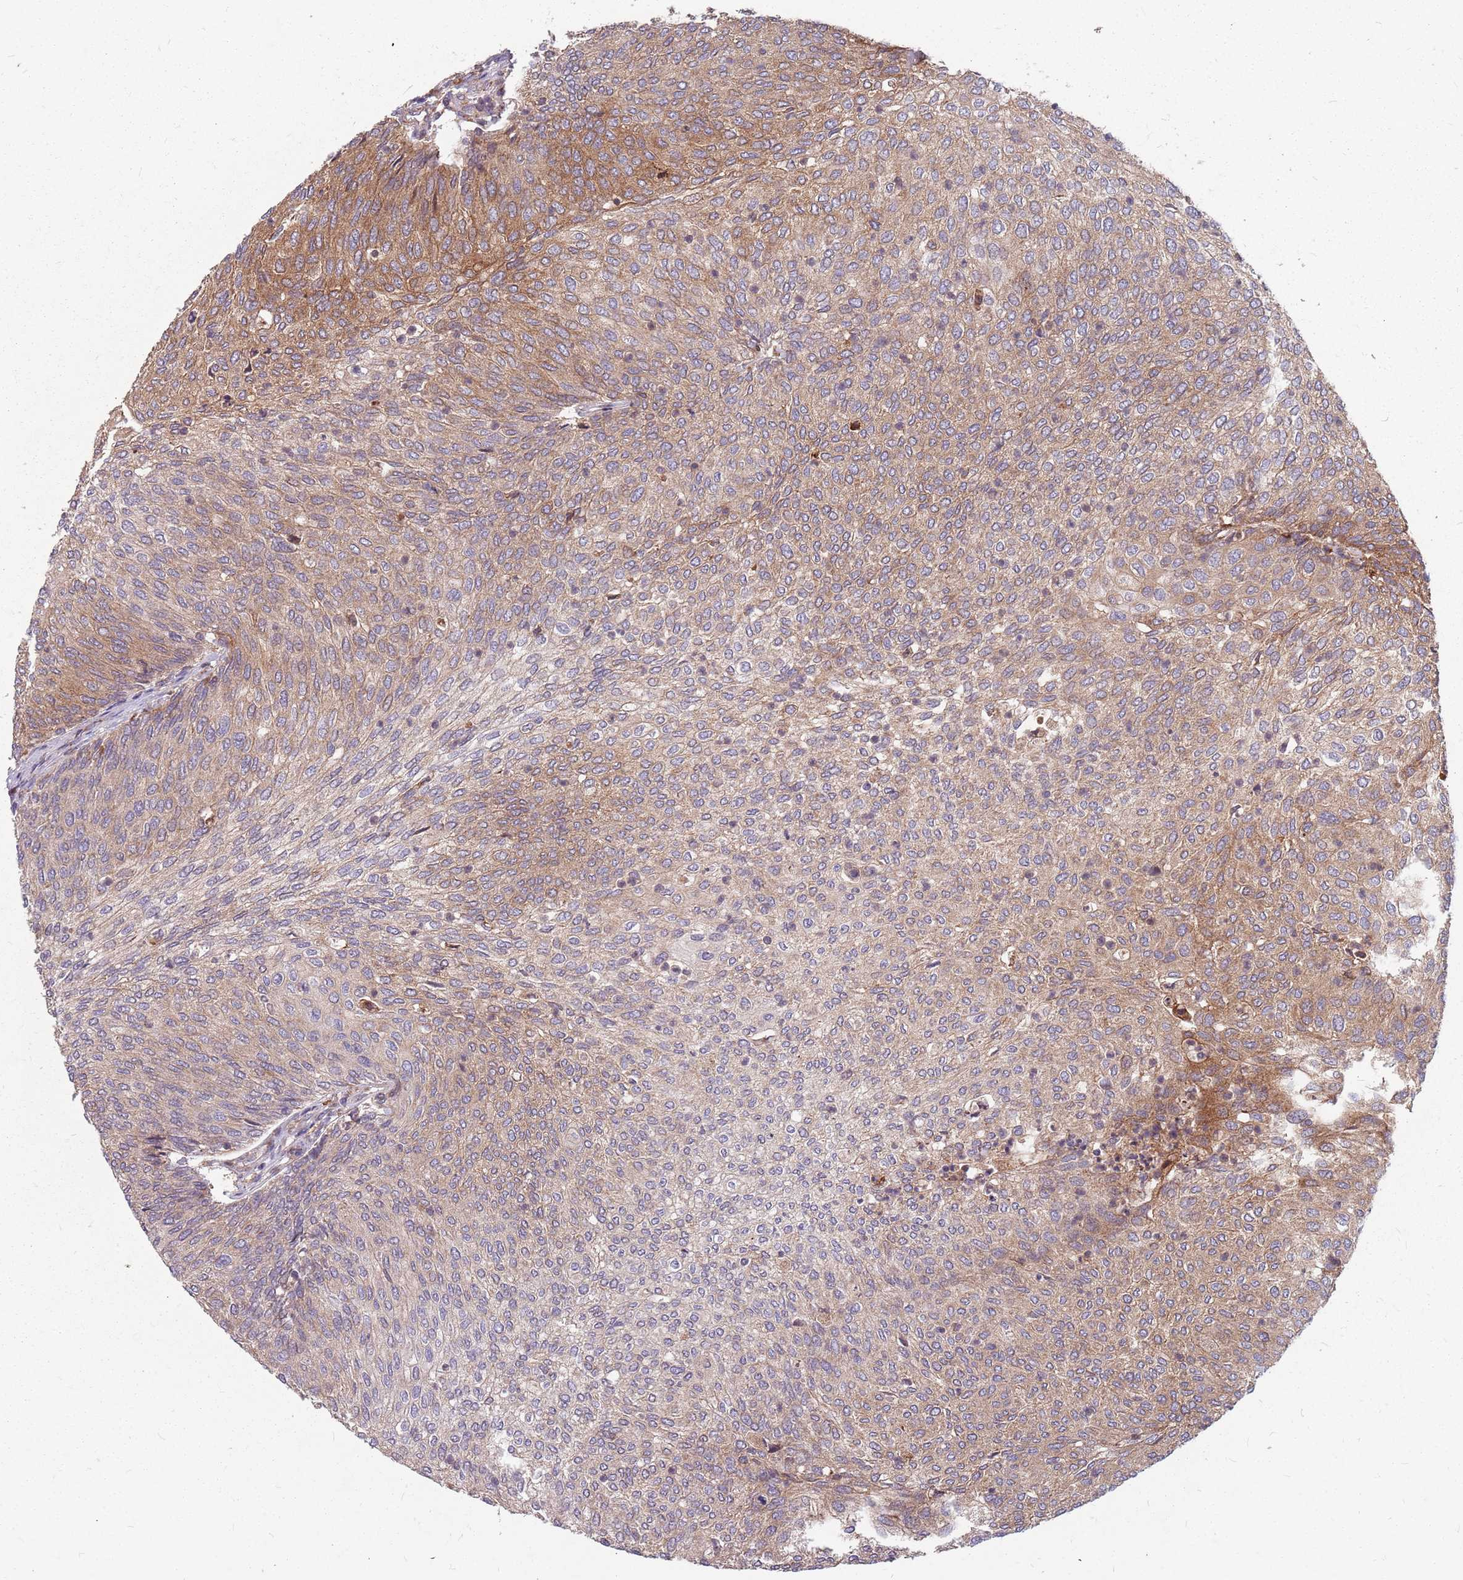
{"staining": {"intensity": "moderate", "quantity": "25%-75%", "location": "cytoplasmic/membranous"}, "tissue": "urothelial cancer", "cell_type": "Tumor cells", "image_type": "cancer", "snomed": [{"axis": "morphology", "description": "Urothelial carcinoma, Low grade"}, {"axis": "topography", "description": "Urinary bladder"}], "caption": "Protein positivity by IHC demonstrates moderate cytoplasmic/membranous staining in approximately 25%-75% of tumor cells in urothelial cancer.", "gene": "NME4", "patient": {"sex": "female", "age": 79}}